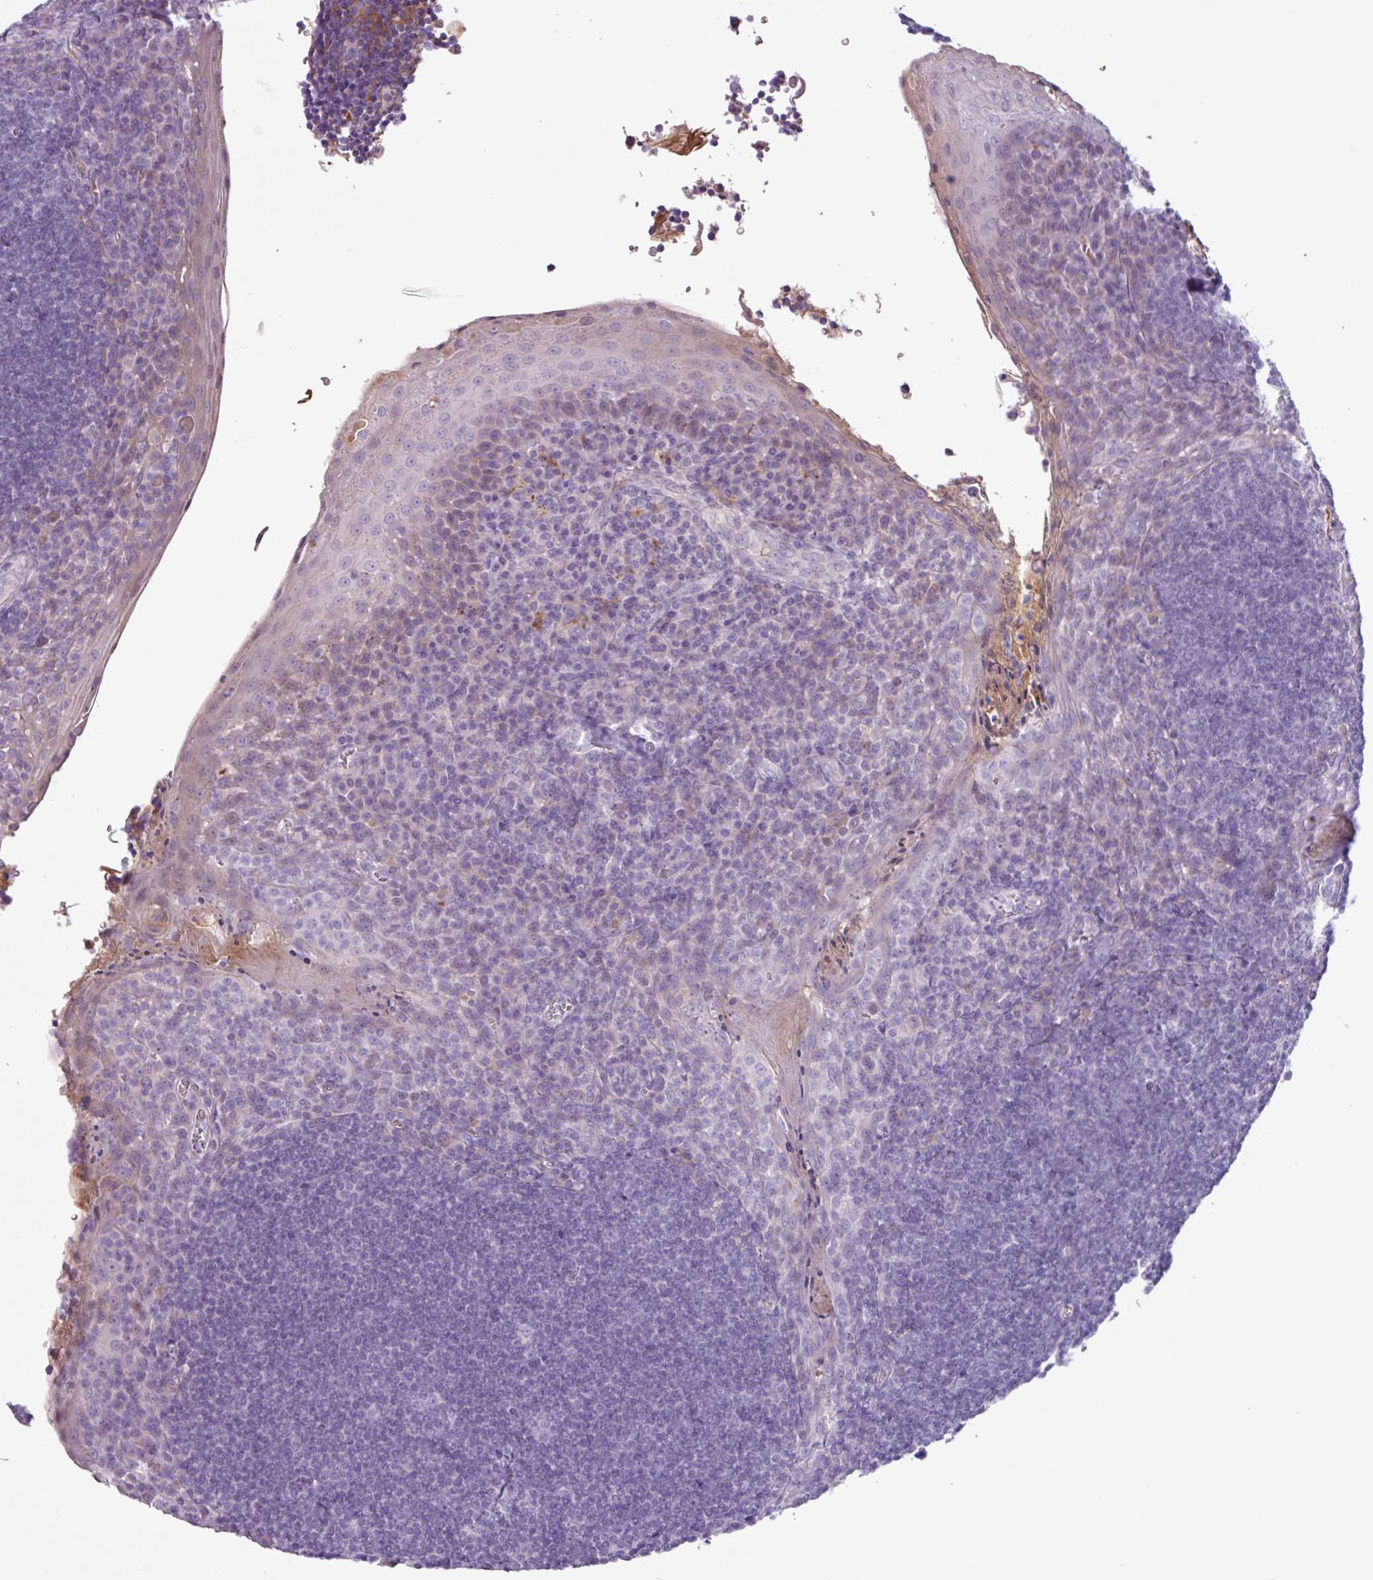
{"staining": {"intensity": "negative", "quantity": "none", "location": "none"}, "tissue": "tonsil", "cell_type": "Germinal center cells", "image_type": "normal", "snomed": [{"axis": "morphology", "description": "Normal tissue, NOS"}, {"axis": "topography", "description": "Tonsil"}], "caption": "Immunohistochemistry of normal human tonsil displays no positivity in germinal center cells. Nuclei are stained in blue.", "gene": "C4A", "patient": {"sex": "male", "age": 27}}